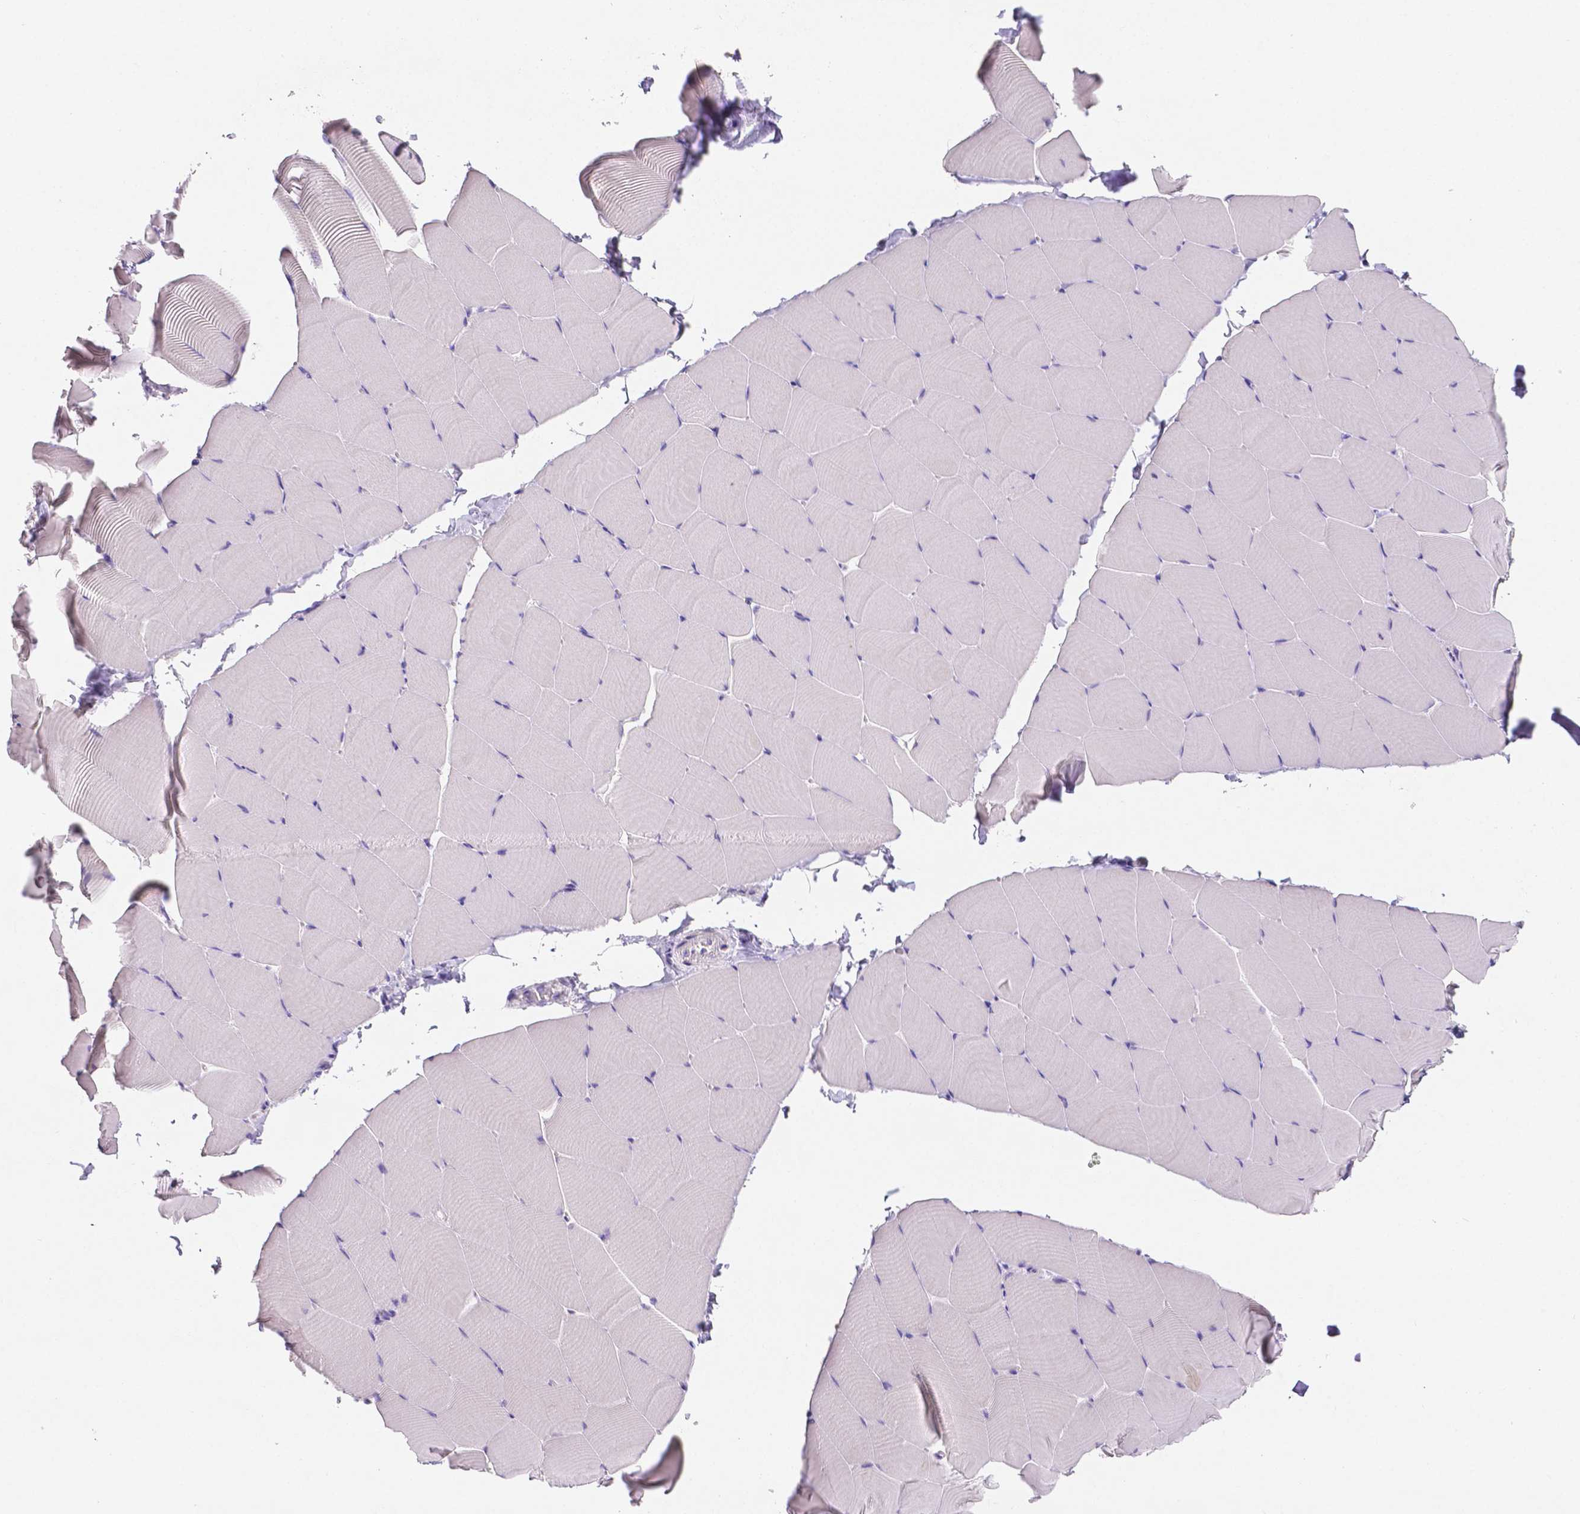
{"staining": {"intensity": "negative", "quantity": "none", "location": "none"}, "tissue": "skeletal muscle", "cell_type": "Myocytes", "image_type": "normal", "snomed": [{"axis": "morphology", "description": "Normal tissue, NOS"}, {"axis": "topography", "description": "Skeletal muscle"}], "caption": "IHC photomicrograph of normal skeletal muscle stained for a protein (brown), which reveals no expression in myocytes.", "gene": "NXPH2", "patient": {"sex": "male", "age": 25}}